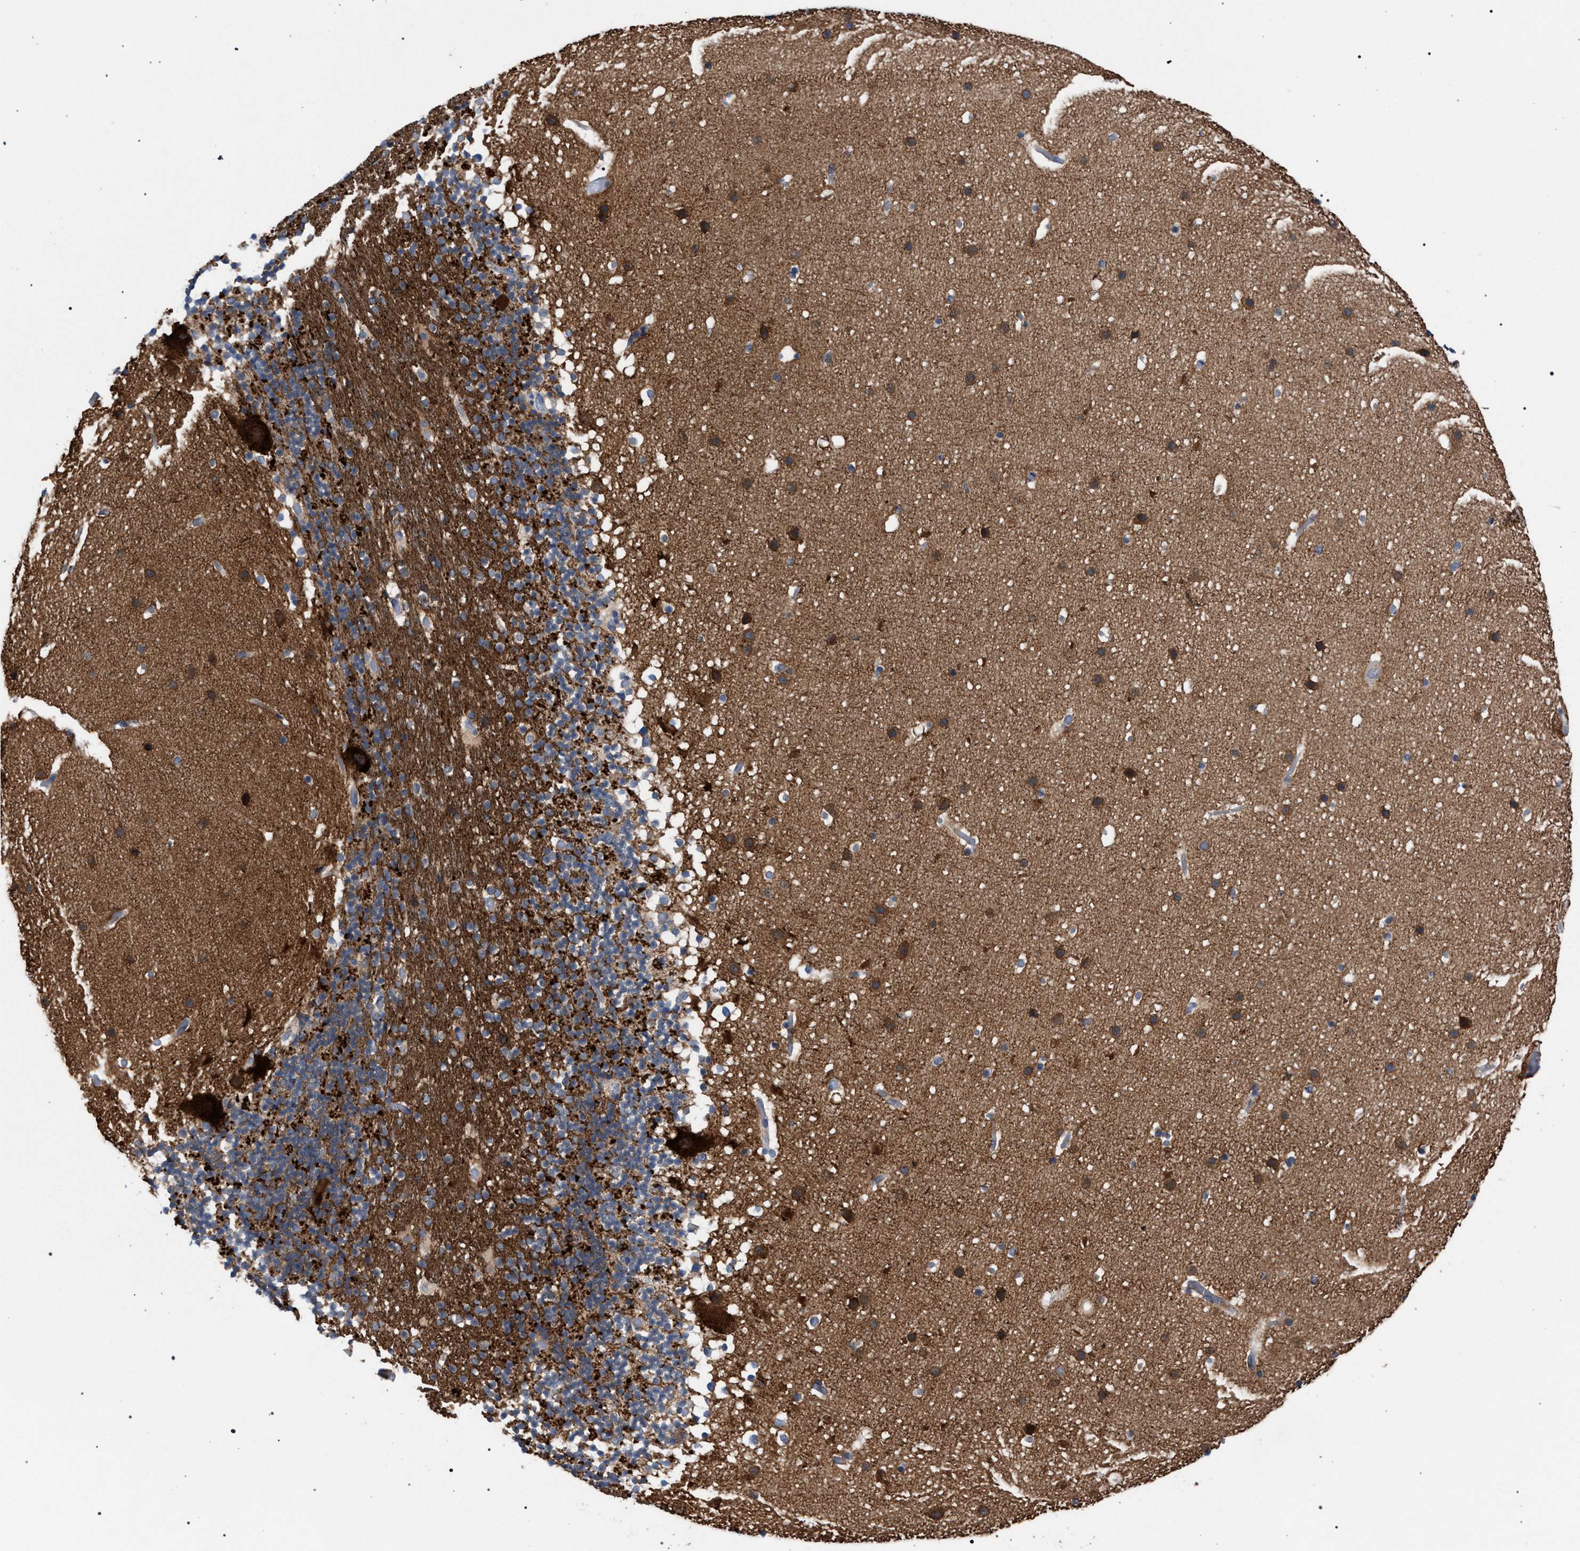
{"staining": {"intensity": "strong", "quantity": ">75%", "location": "cytoplasmic/membranous"}, "tissue": "cerebellum", "cell_type": "Cells in granular layer", "image_type": "normal", "snomed": [{"axis": "morphology", "description": "Normal tissue, NOS"}, {"axis": "topography", "description": "Cerebellum"}], "caption": "Cells in granular layer demonstrate high levels of strong cytoplasmic/membranous staining in approximately >75% of cells in benign cerebellum.", "gene": "CDR2L", "patient": {"sex": "male", "age": 57}}